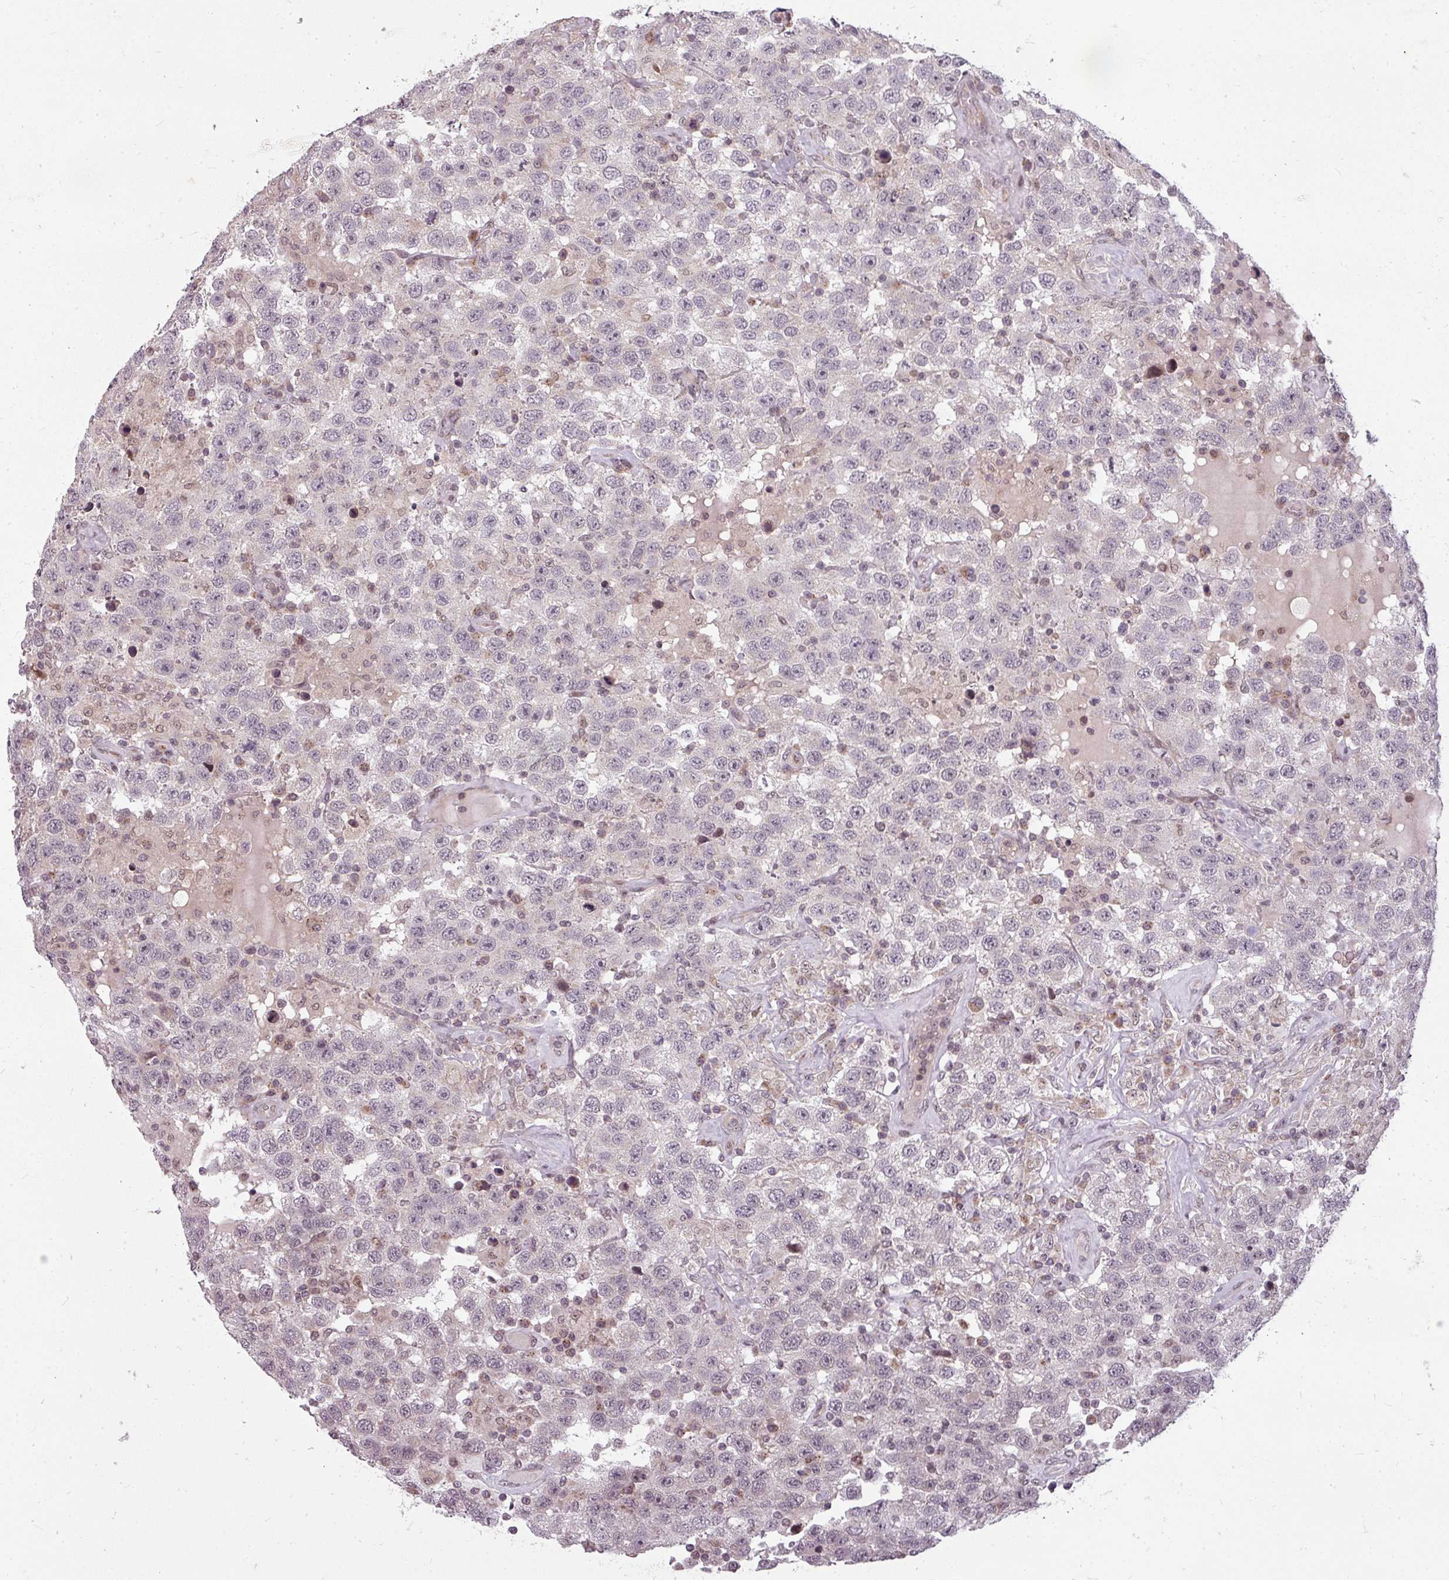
{"staining": {"intensity": "negative", "quantity": "none", "location": "none"}, "tissue": "testis cancer", "cell_type": "Tumor cells", "image_type": "cancer", "snomed": [{"axis": "morphology", "description": "Seminoma, NOS"}, {"axis": "topography", "description": "Testis"}], "caption": "Tumor cells are negative for protein expression in human testis seminoma. (DAB immunohistochemistry (IHC) visualized using brightfield microscopy, high magnification).", "gene": "CLIC1", "patient": {"sex": "male", "age": 41}}